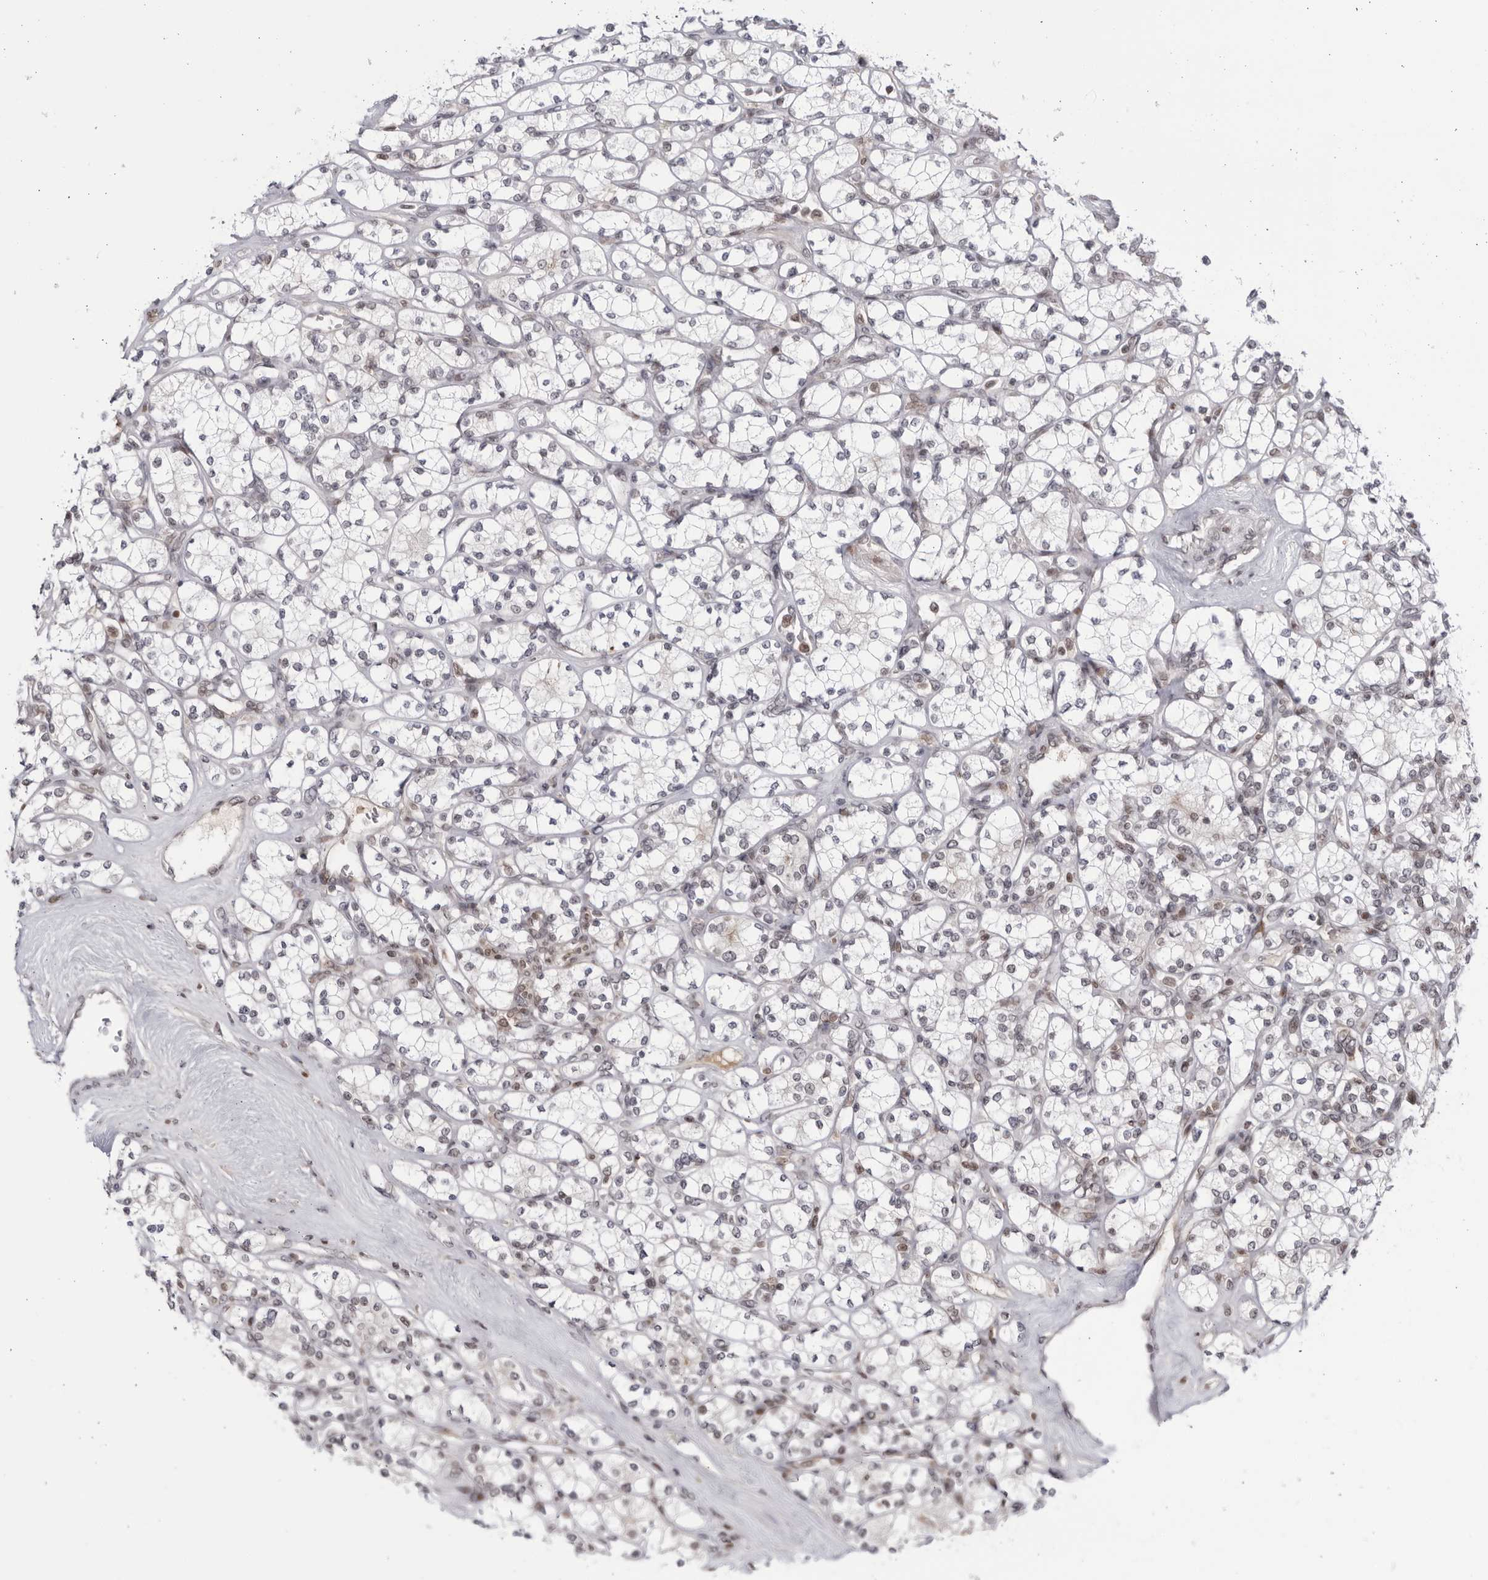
{"staining": {"intensity": "negative", "quantity": "none", "location": "none"}, "tissue": "renal cancer", "cell_type": "Tumor cells", "image_type": "cancer", "snomed": [{"axis": "morphology", "description": "Adenocarcinoma, NOS"}, {"axis": "topography", "description": "Kidney"}], "caption": "A histopathology image of human renal cancer is negative for staining in tumor cells.", "gene": "DTL", "patient": {"sex": "male", "age": 77}}